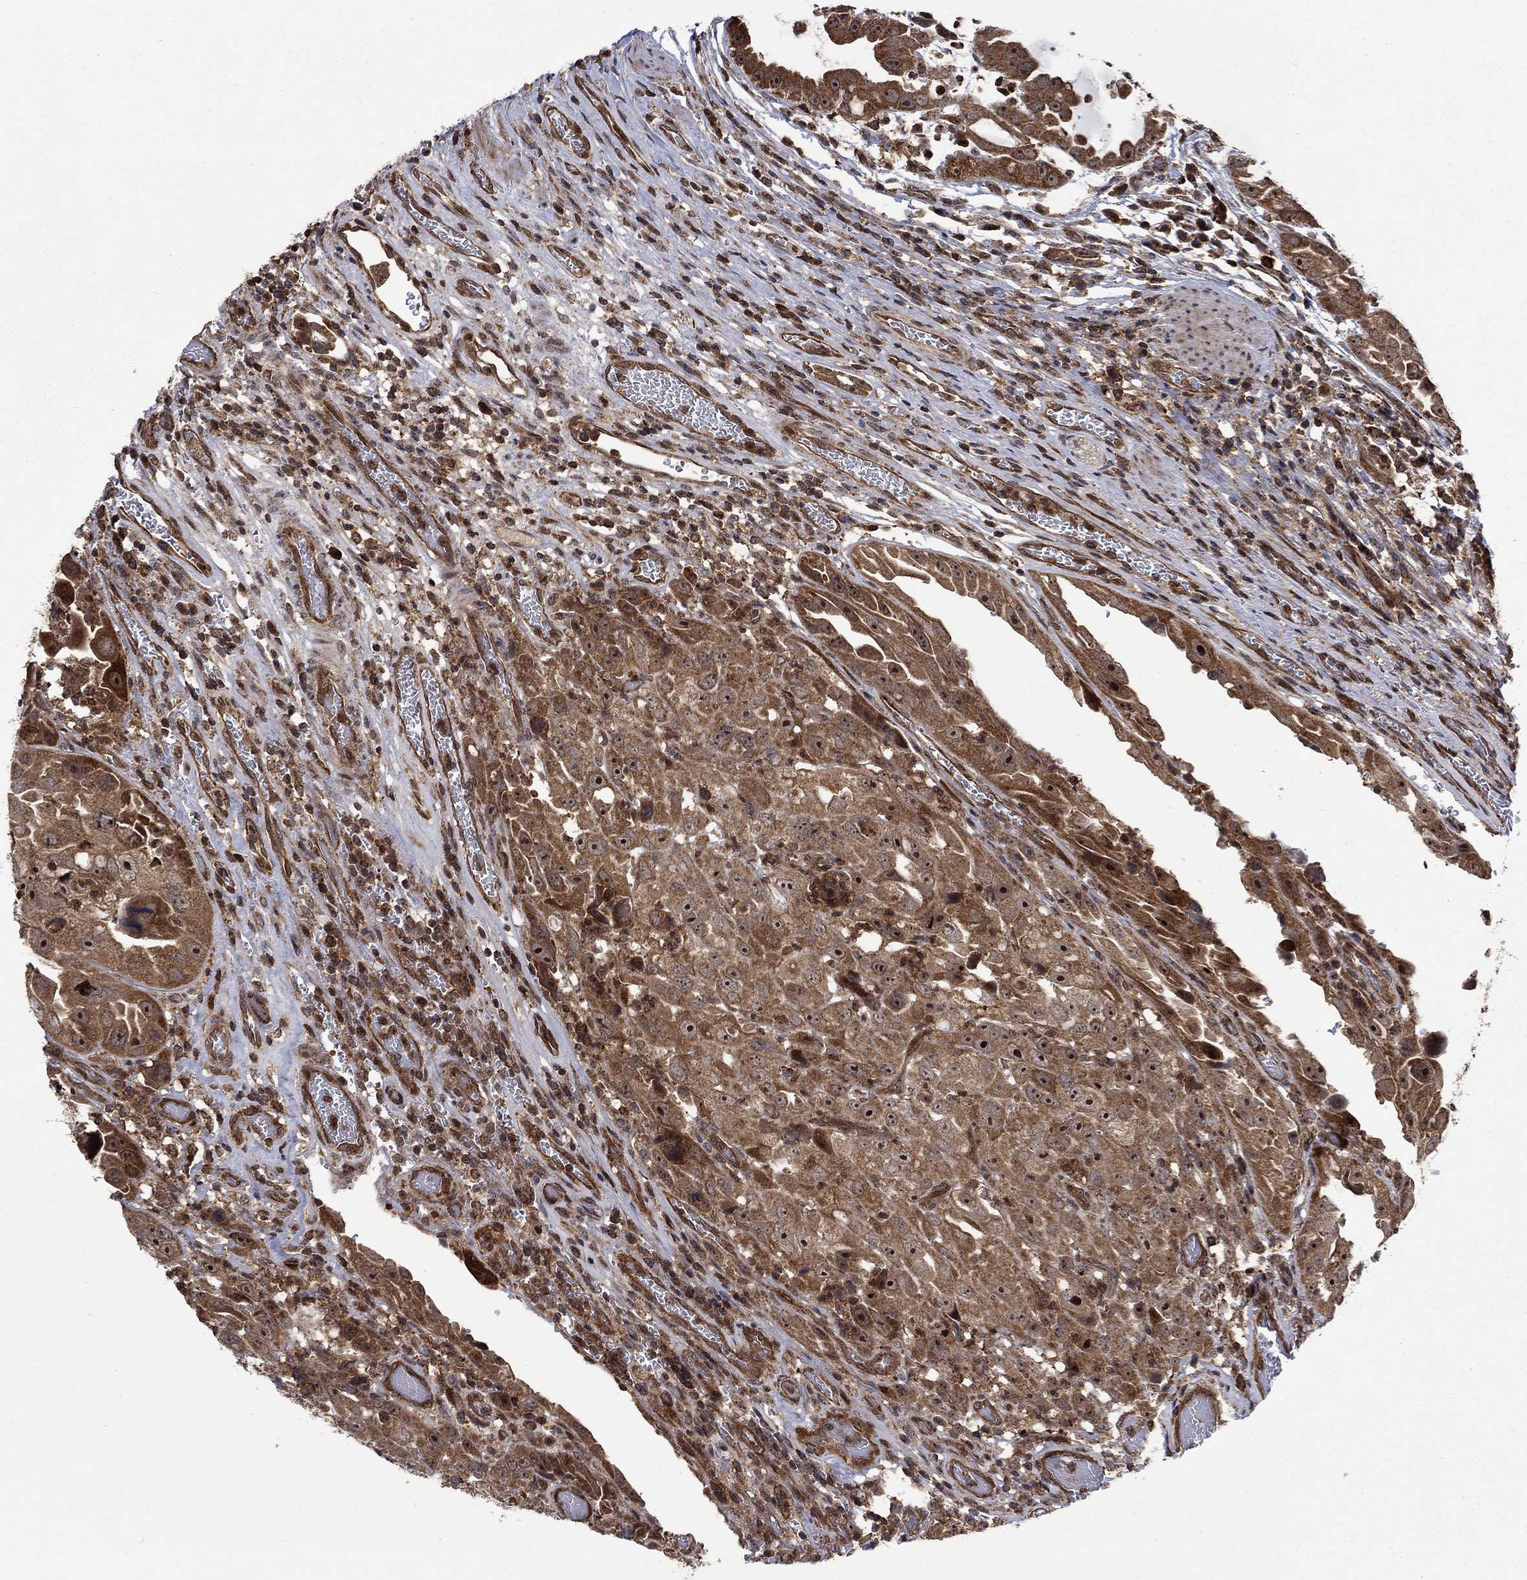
{"staining": {"intensity": "strong", "quantity": ">75%", "location": "cytoplasmic/membranous"}, "tissue": "urothelial cancer", "cell_type": "Tumor cells", "image_type": "cancer", "snomed": [{"axis": "morphology", "description": "Urothelial carcinoma, High grade"}, {"axis": "topography", "description": "Urinary bladder"}], "caption": "Protein expression analysis of human high-grade urothelial carcinoma reveals strong cytoplasmic/membranous expression in about >75% of tumor cells.", "gene": "IFI35", "patient": {"sex": "female", "age": 41}}